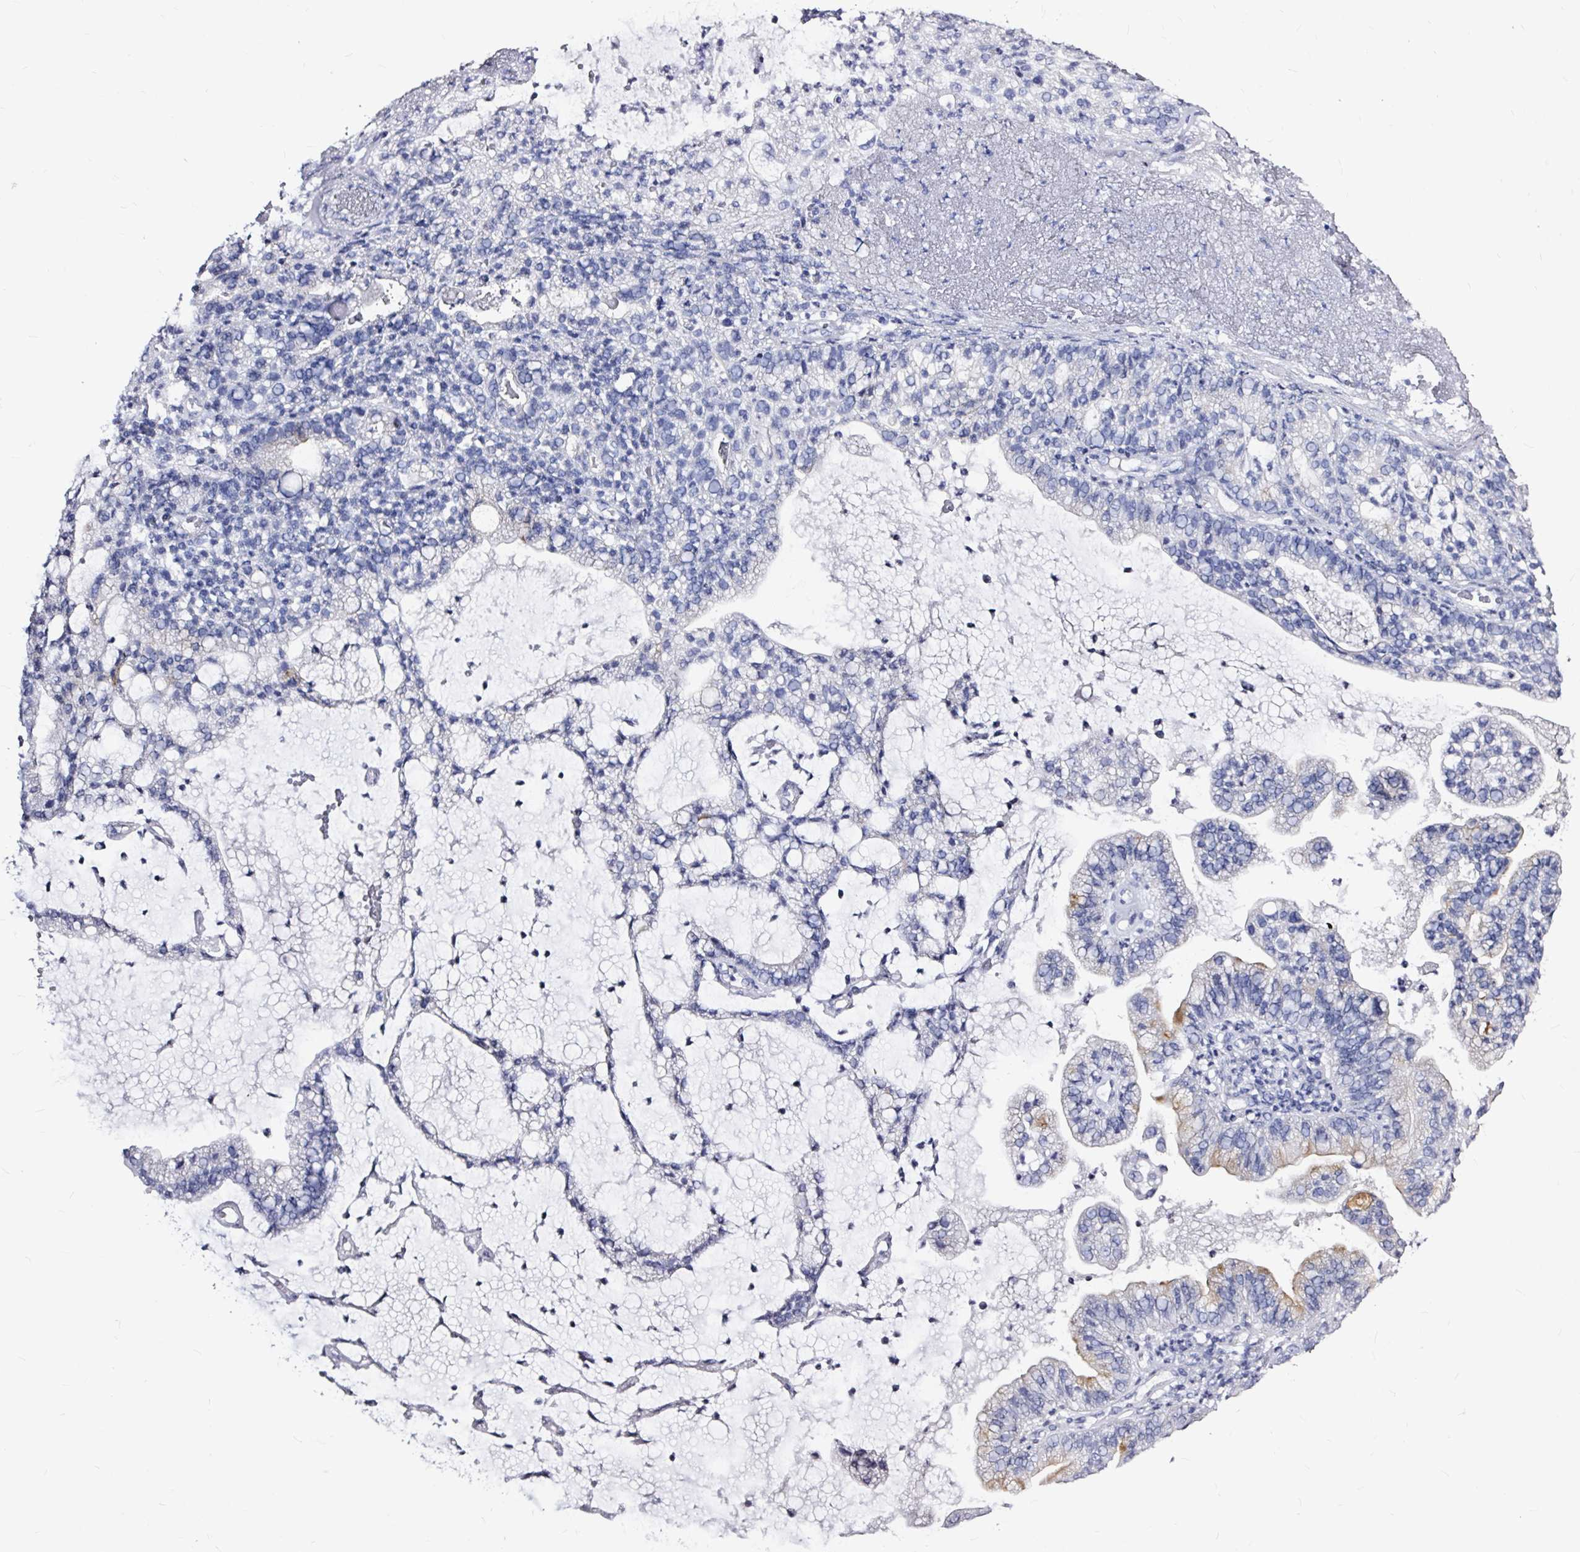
{"staining": {"intensity": "moderate", "quantity": "<25%", "location": "cytoplasmic/membranous"}, "tissue": "cervical cancer", "cell_type": "Tumor cells", "image_type": "cancer", "snomed": [{"axis": "morphology", "description": "Adenocarcinoma, NOS"}, {"axis": "topography", "description": "Cervix"}], "caption": "IHC (DAB) staining of cervical cancer shows moderate cytoplasmic/membranous protein expression in about <25% of tumor cells. (DAB IHC with brightfield microscopy, high magnification).", "gene": "LUZP4", "patient": {"sex": "female", "age": 41}}